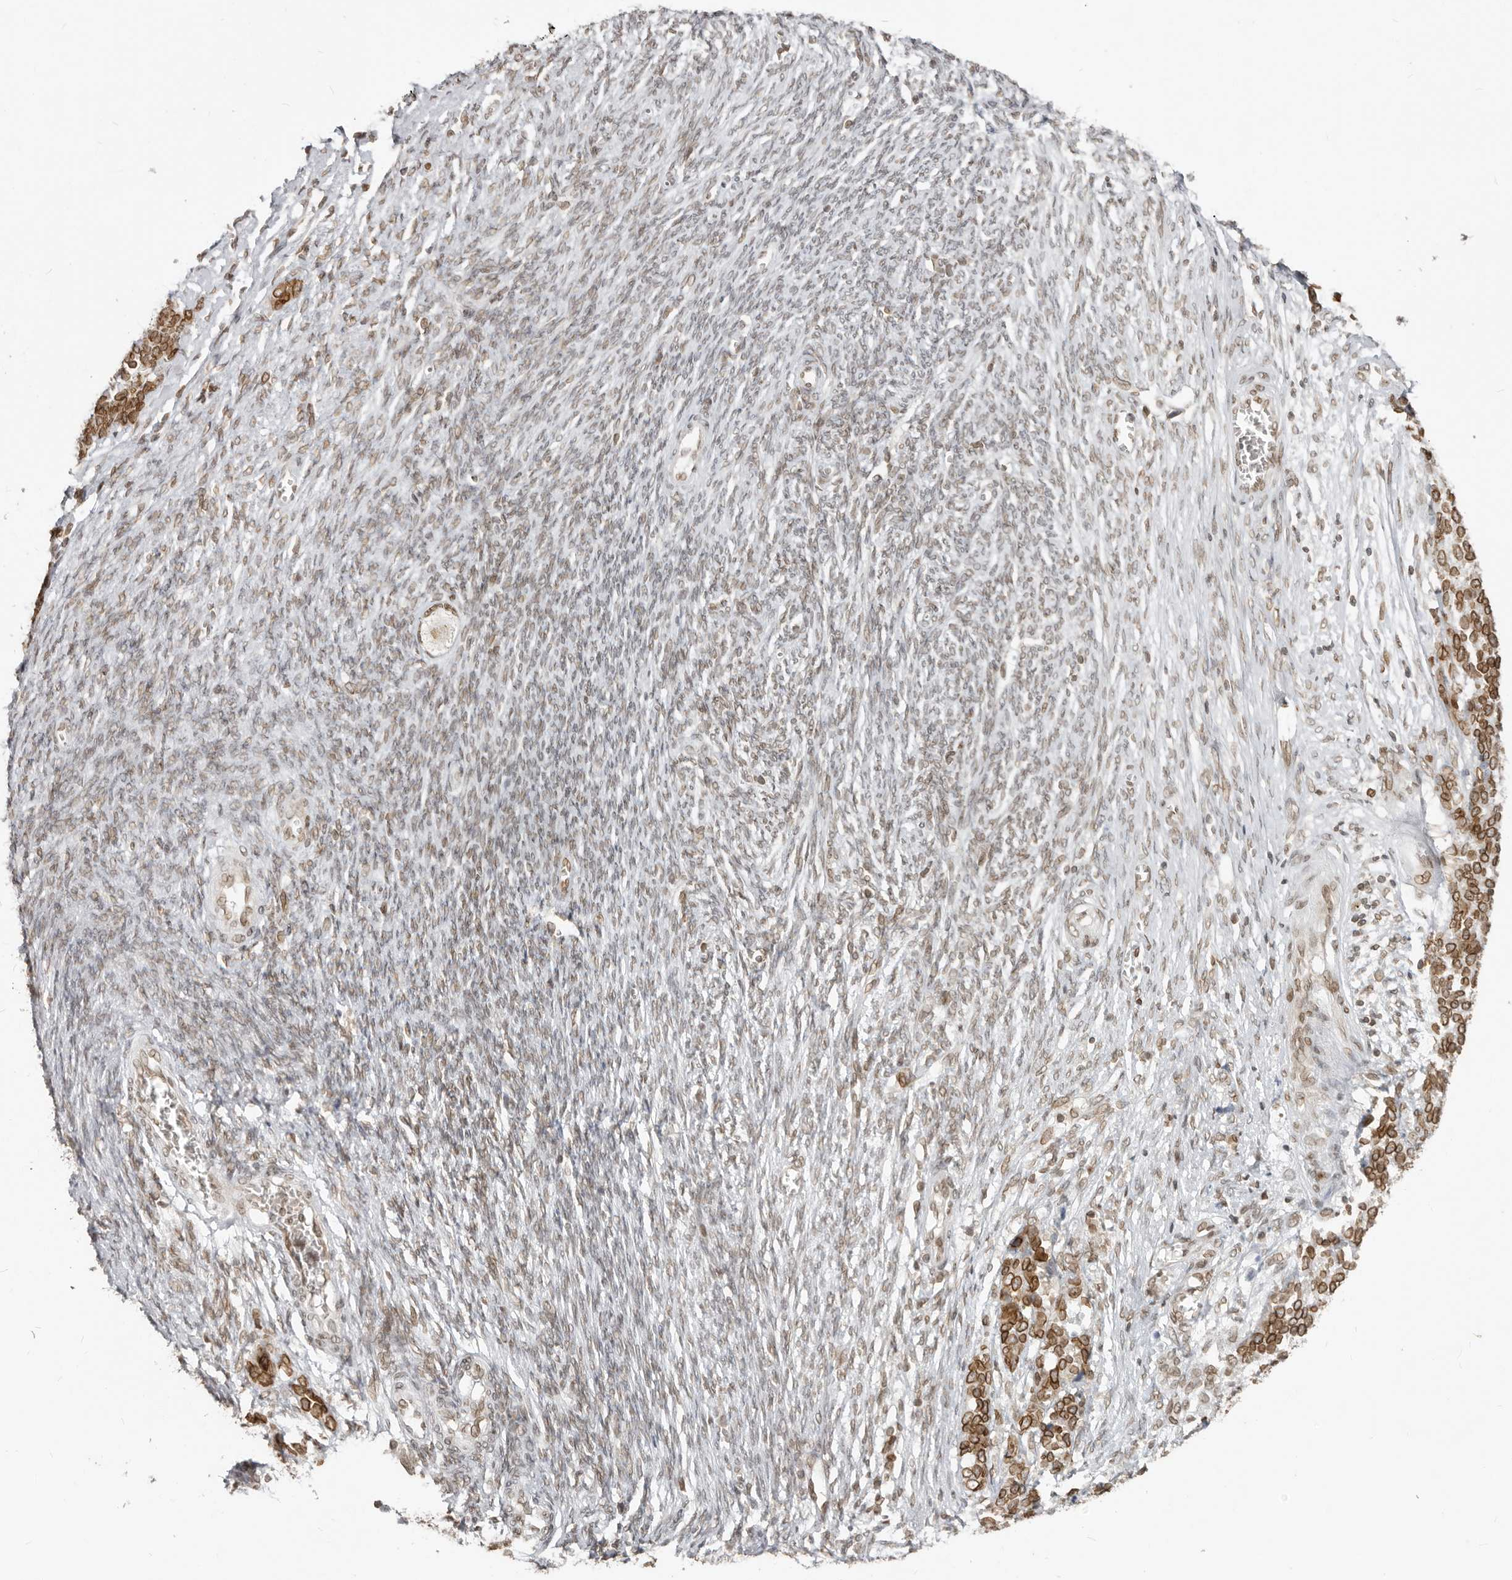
{"staining": {"intensity": "strong", "quantity": ">75%", "location": "cytoplasmic/membranous,nuclear"}, "tissue": "ovarian cancer", "cell_type": "Tumor cells", "image_type": "cancer", "snomed": [{"axis": "morphology", "description": "Cystadenocarcinoma, serous, NOS"}, {"axis": "topography", "description": "Ovary"}], "caption": "An image of human ovarian cancer (serous cystadenocarcinoma) stained for a protein reveals strong cytoplasmic/membranous and nuclear brown staining in tumor cells.", "gene": "NUP153", "patient": {"sex": "female", "age": 44}}